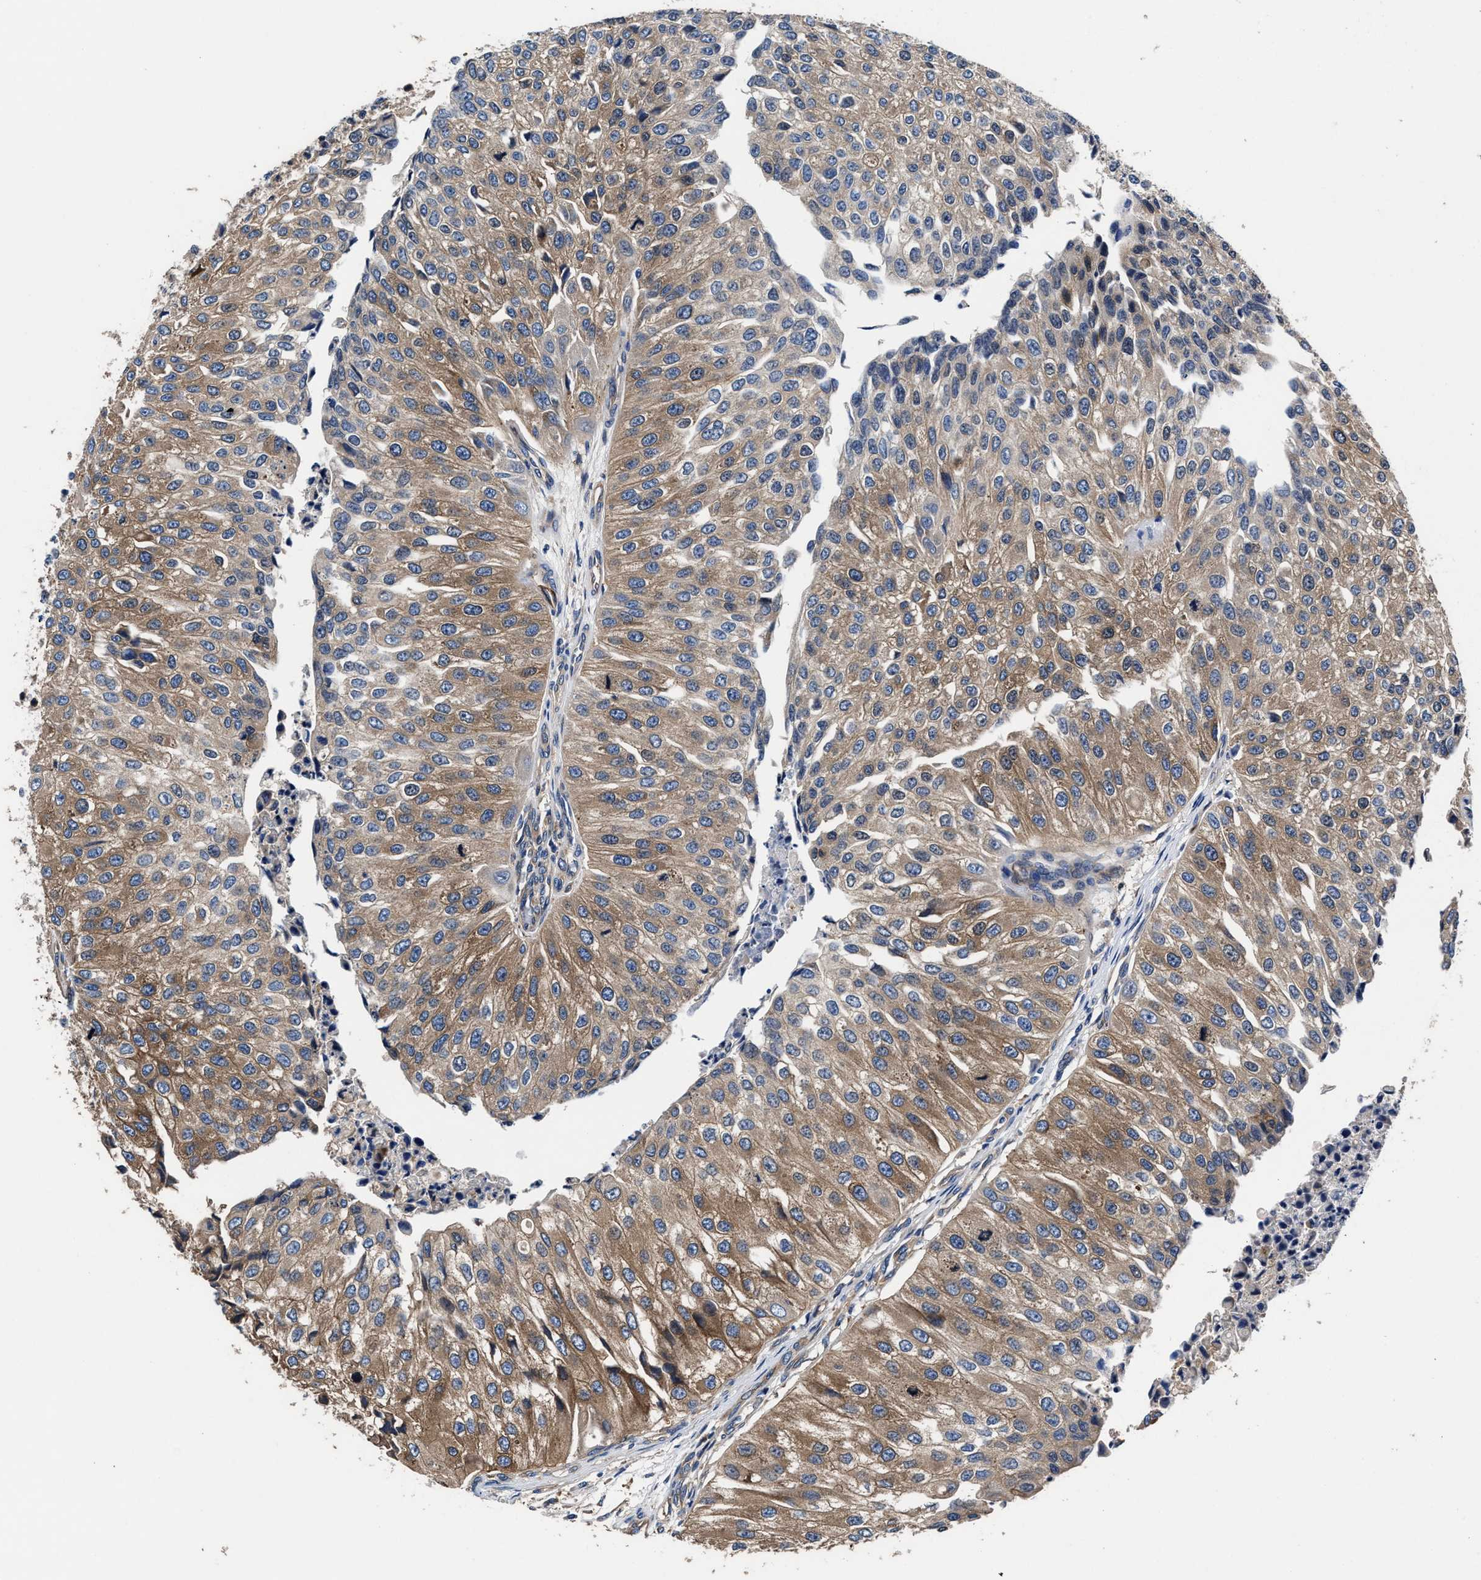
{"staining": {"intensity": "moderate", "quantity": ">75%", "location": "cytoplasmic/membranous"}, "tissue": "urothelial cancer", "cell_type": "Tumor cells", "image_type": "cancer", "snomed": [{"axis": "morphology", "description": "Urothelial carcinoma, High grade"}, {"axis": "topography", "description": "Kidney"}, {"axis": "topography", "description": "Urinary bladder"}], "caption": "Human high-grade urothelial carcinoma stained with a protein marker displays moderate staining in tumor cells.", "gene": "SH3GL1", "patient": {"sex": "male", "age": 77}}